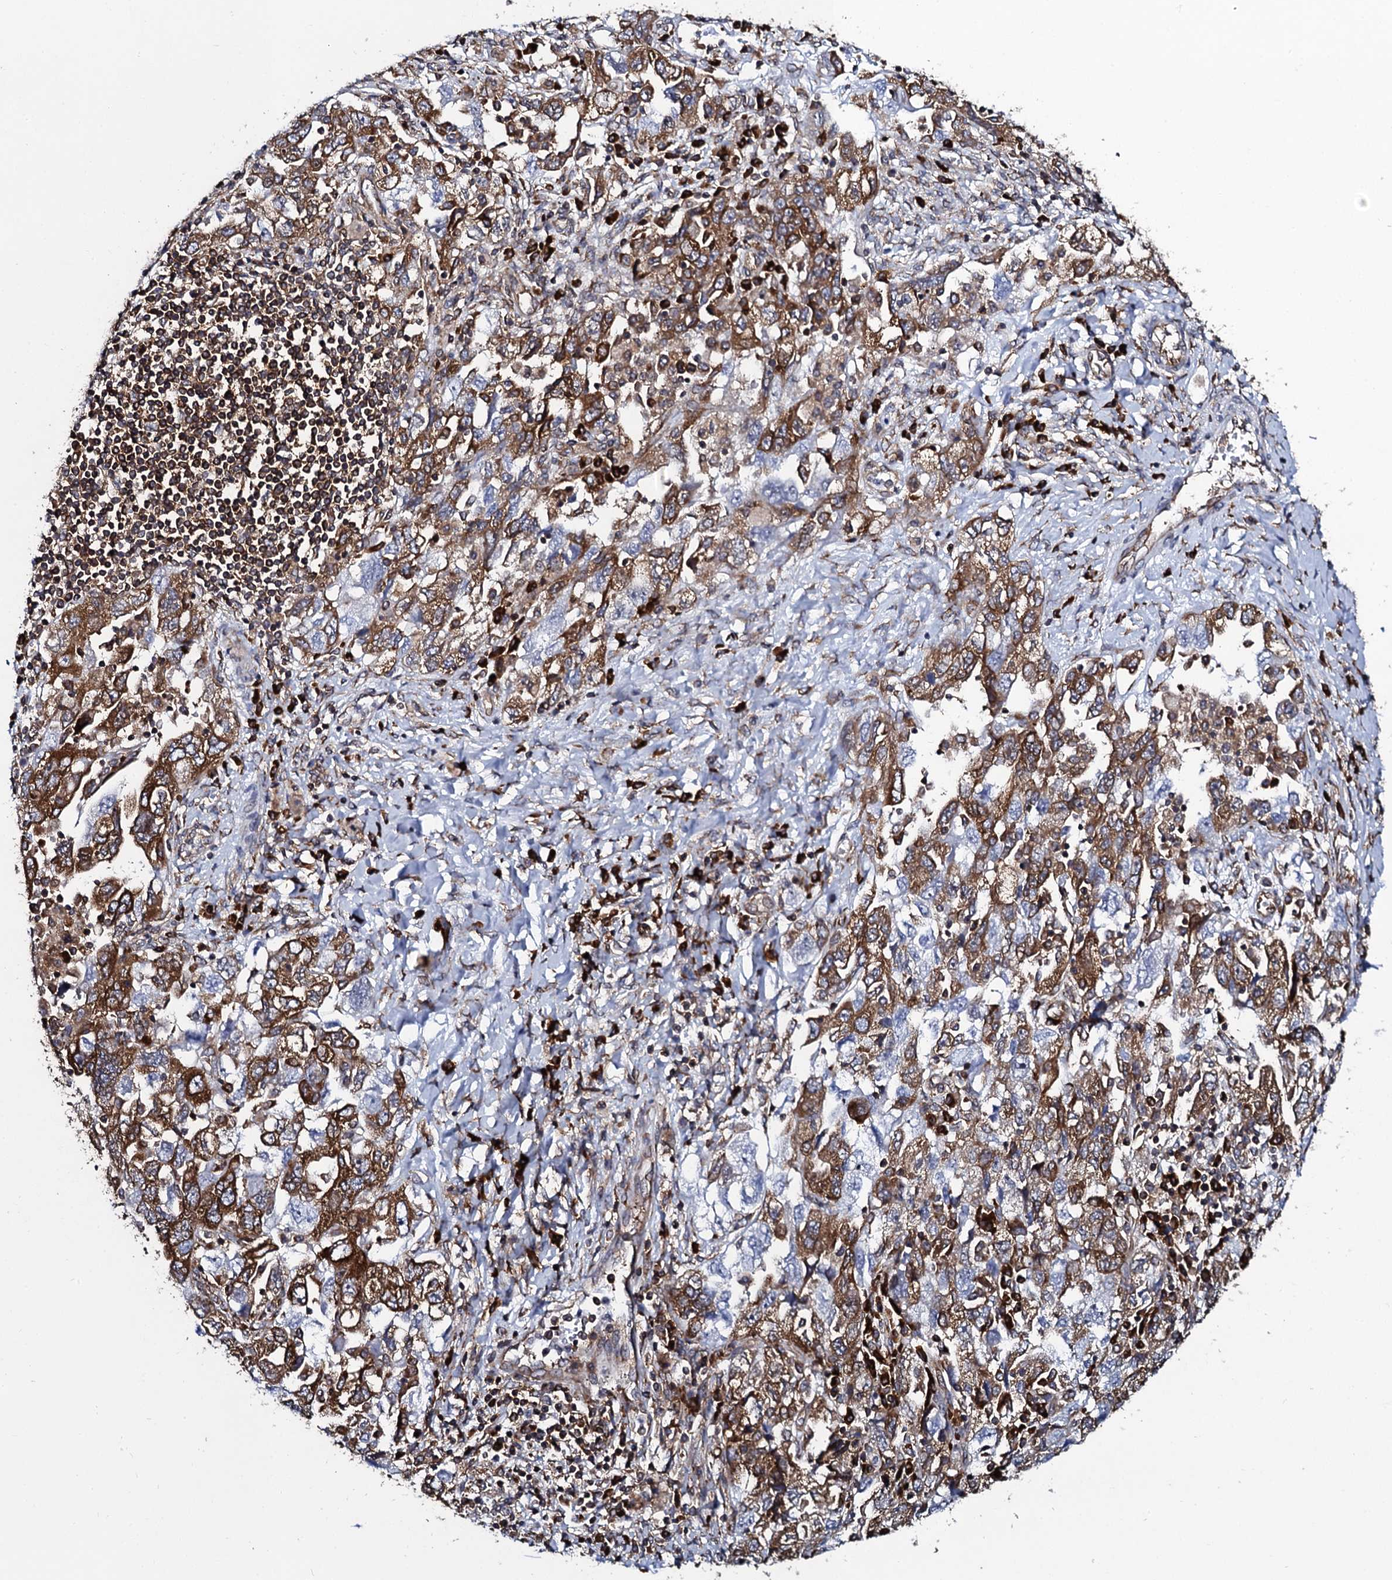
{"staining": {"intensity": "moderate", "quantity": ">75%", "location": "cytoplasmic/membranous"}, "tissue": "ovarian cancer", "cell_type": "Tumor cells", "image_type": "cancer", "snomed": [{"axis": "morphology", "description": "Carcinoma, NOS"}, {"axis": "morphology", "description": "Cystadenocarcinoma, serous, NOS"}, {"axis": "topography", "description": "Ovary"}], "caption": "An image of ovarian cancer stained for a protein exhibits moderate cytoplasmic/membranous brown staining in tumor cells.", "gene": "SPTY2D1", "patient": {"sex": "female", "age": 69}}